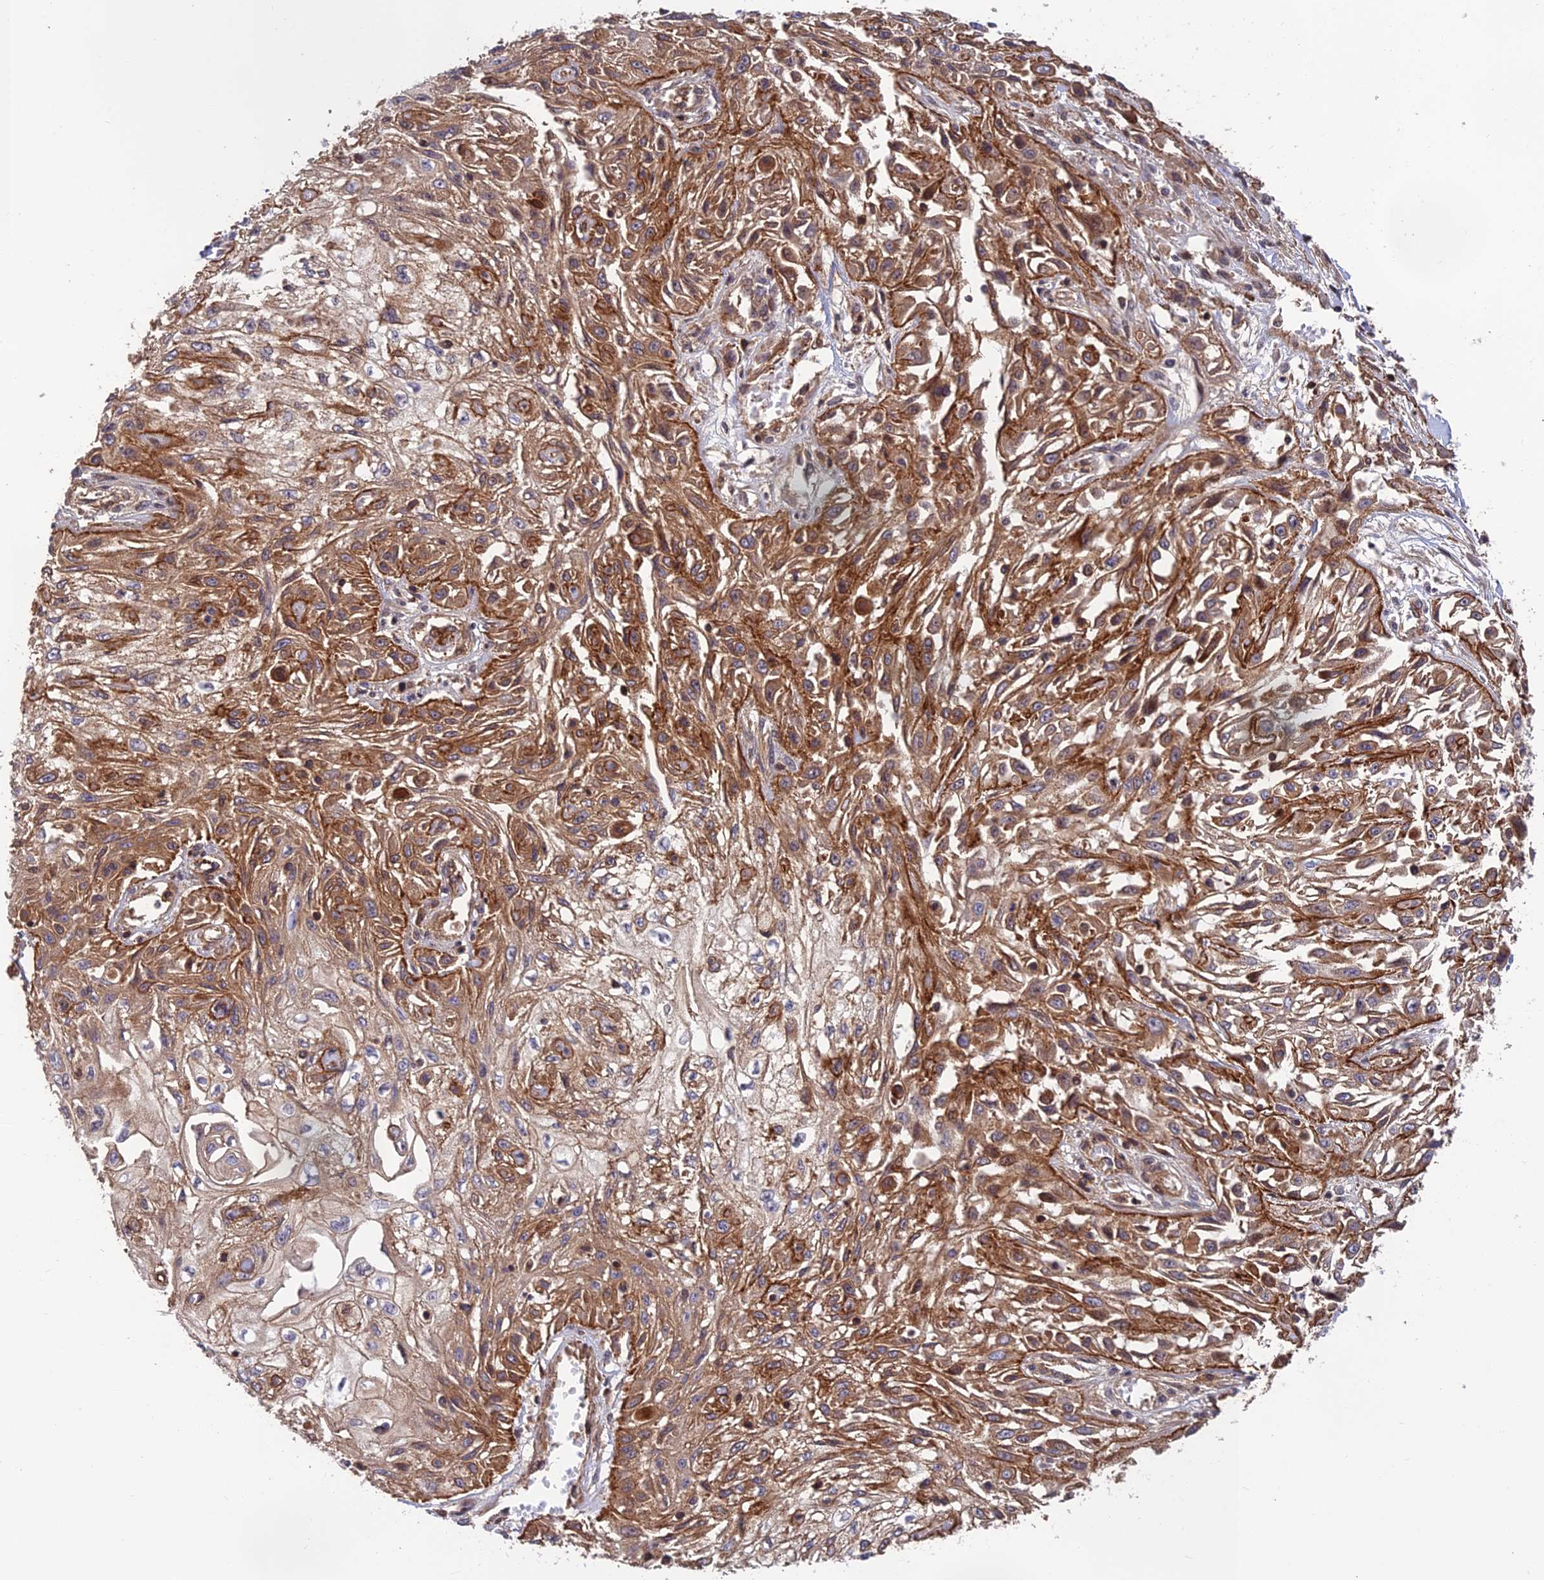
{"staining": {"intensity": "moderate", "quantity": ">75%", "location": "cytoplasmic/membranous"}, "tissue": "skin cancer", "cell_type": "Tumor cells", "image_type": "cancer", "snomed": [{"axis": "morphology", "description": "Squamous cell carcinoma, NOS"}, {"axis": "morphology", "description": "Squamous cell carcinoma, metastatic, NOS"}, {"axis": "topography", "description": "Skin"}, {"axis": "topography", "description": "Lymph node"}], "caption": "Moderate cytoplasmic/membranous expression for a protein is seen in about >75% of tumor cells of skin cancer using immunohistochemistry (IHC).", "gene": "OSBPL1A", "patient": {"sex": "male", "age": 75}}